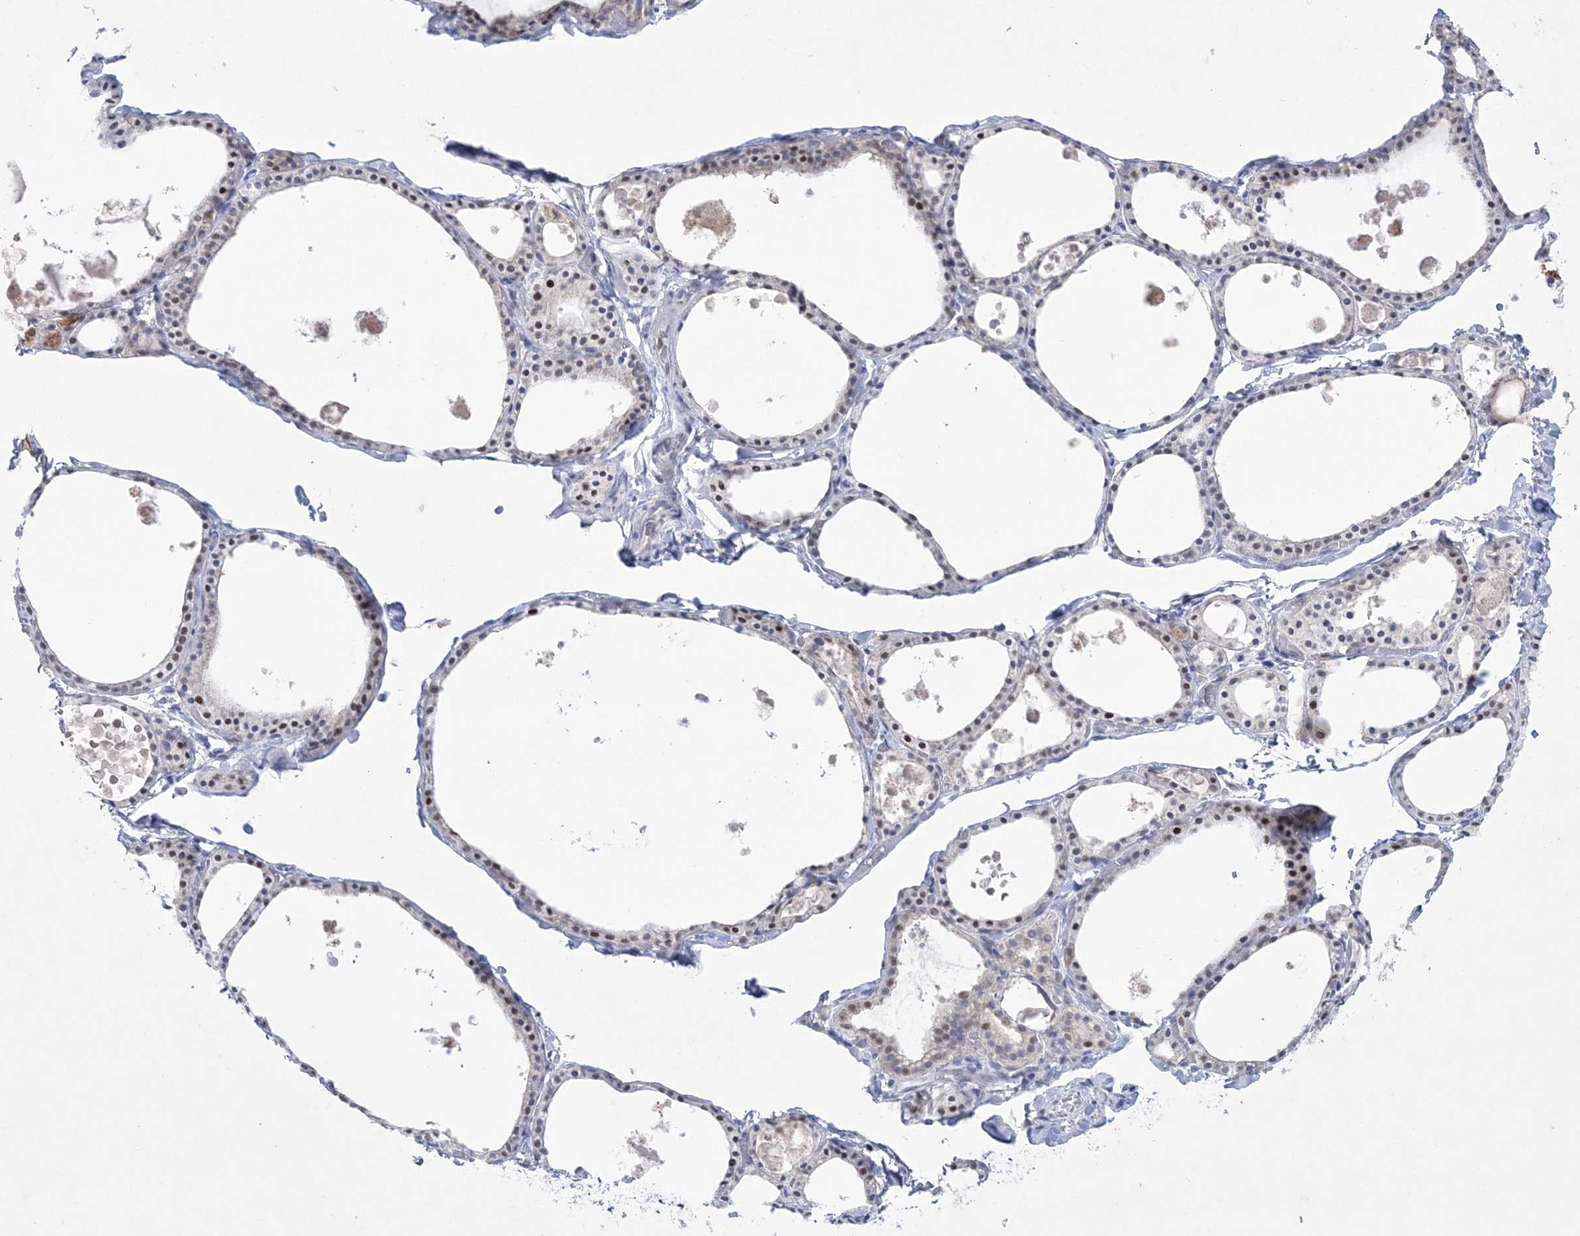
{"staining": {"intensity": "moderate", "quantity": "<25%", "location": "nuclear"}, "tissue": "thyroid gland", "cell_type": "Glandular cells", "image_type": "normal", "snomed": [{"axis": "morphology", "description": "Normal tissue, NOS"}, {"axis": "topography", "description": "Thyroid gland"}], "caption": "Immunohistochemistry image of unremarkable thyroid gland stained for a protein (brown), which displays low levels of moderate nuclear positivity in about <25% of glandular cells.", "gene": "WDR27", "patient": {"sex": "male", "age": 56}}